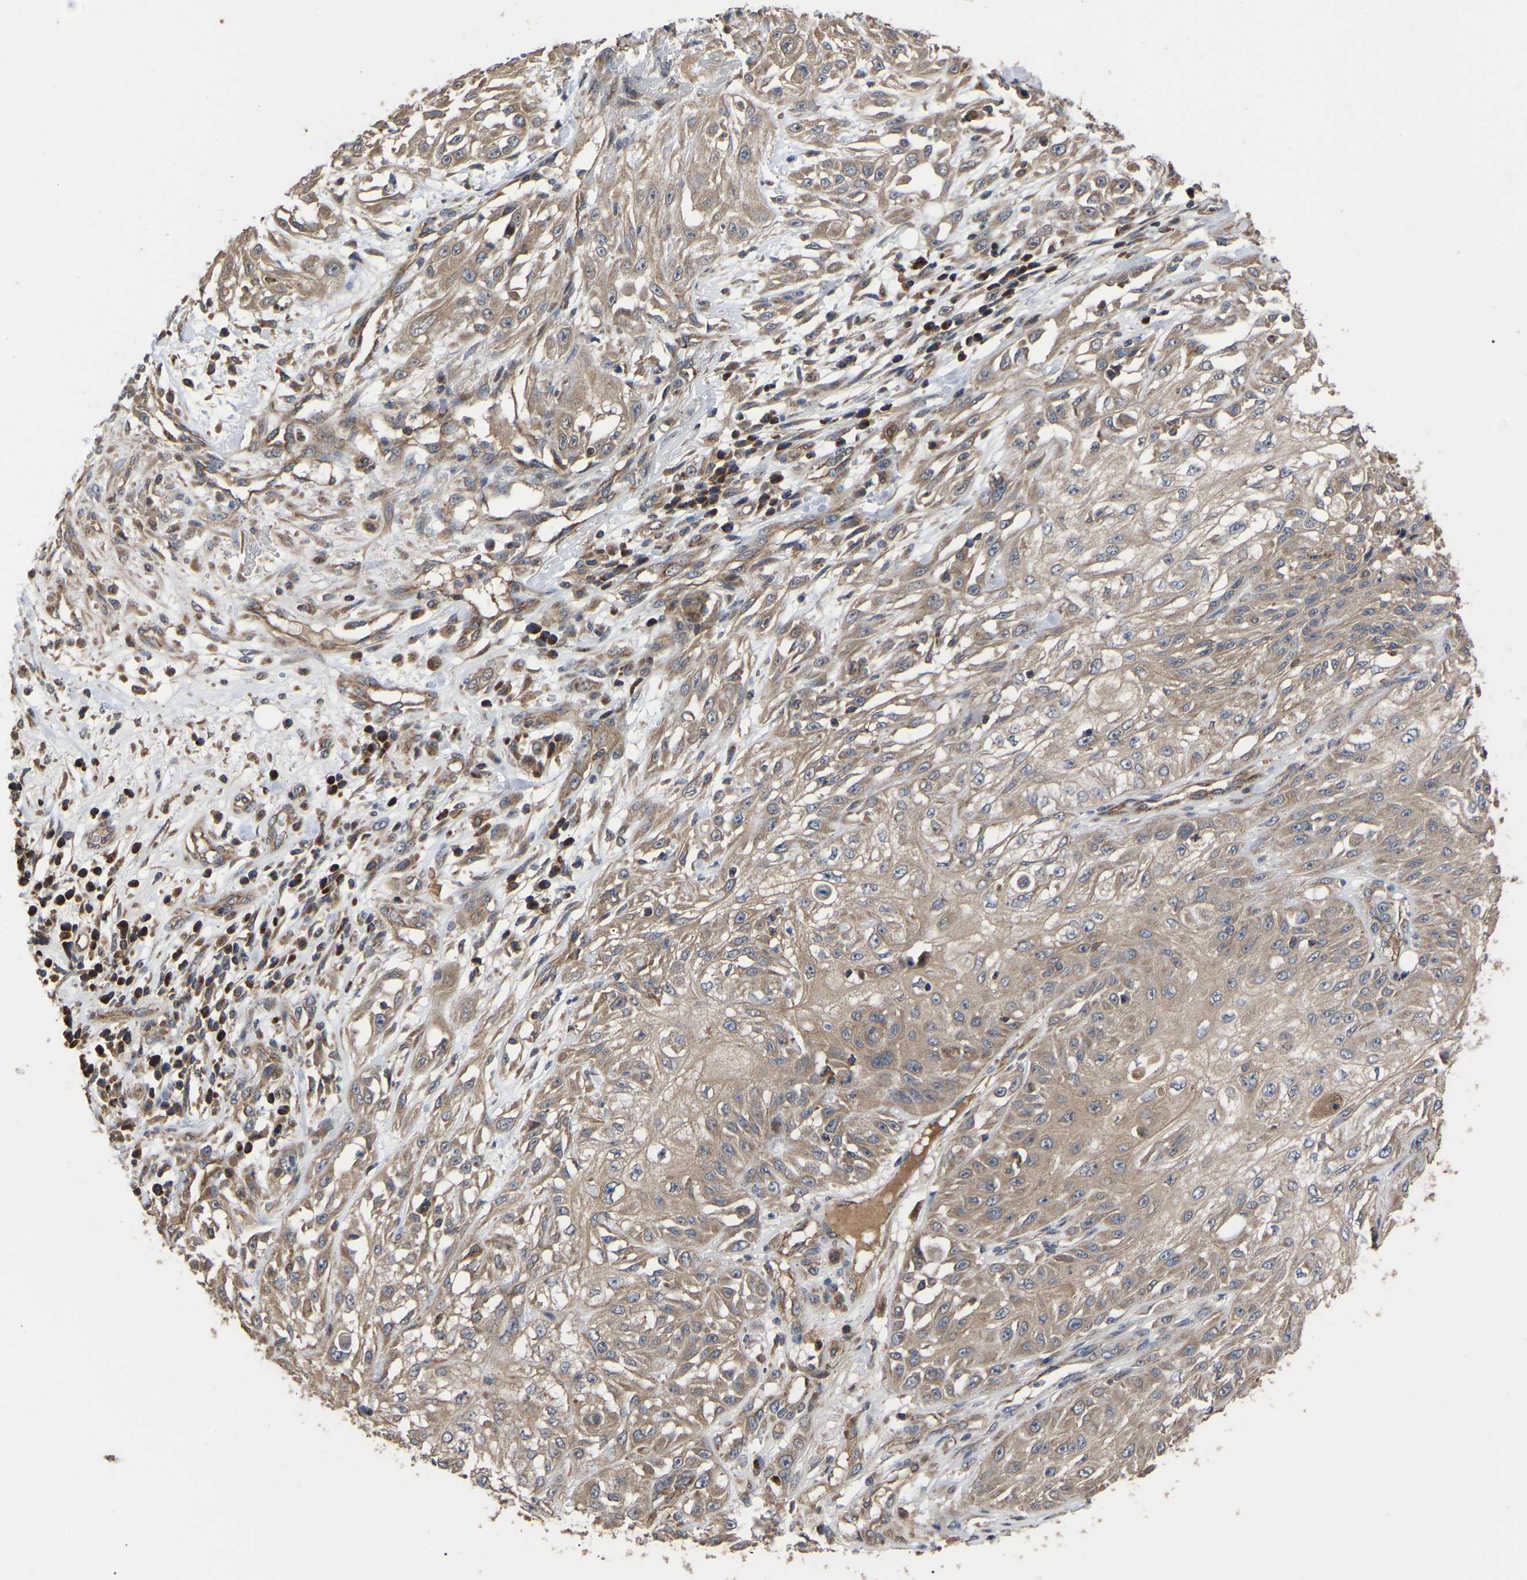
{"staining": {"intensity": "weak", "quantity": ">75%", "location": "cytoplasmic/membranous"}, "tissue": "skin cancer", "cell_type": "Tumor cells", "image_type": "cancer", "snomed": [{"axis": "morphology", "description": "Squamous cell carcinoma, NOS"}, {"axis": "morphology", "description": "Squamous cell carcinoma, metastatic, NOS"}, {"axis": "topography", "description": "Skin"}, {"axis": "topography", "description": "Lymph node"}], "caption": "Weak cytoplasmic/membranous protein expression is appreciated in about >75% of tumor cells in skin cancer (squamous cell carcinoma). Using DAB (brown) and hematoxylin (blue) stains, captured at high magnification using brightfield microscopy.", "gene": "GCC1", "patient": {"sex": "male", "age": 75}}